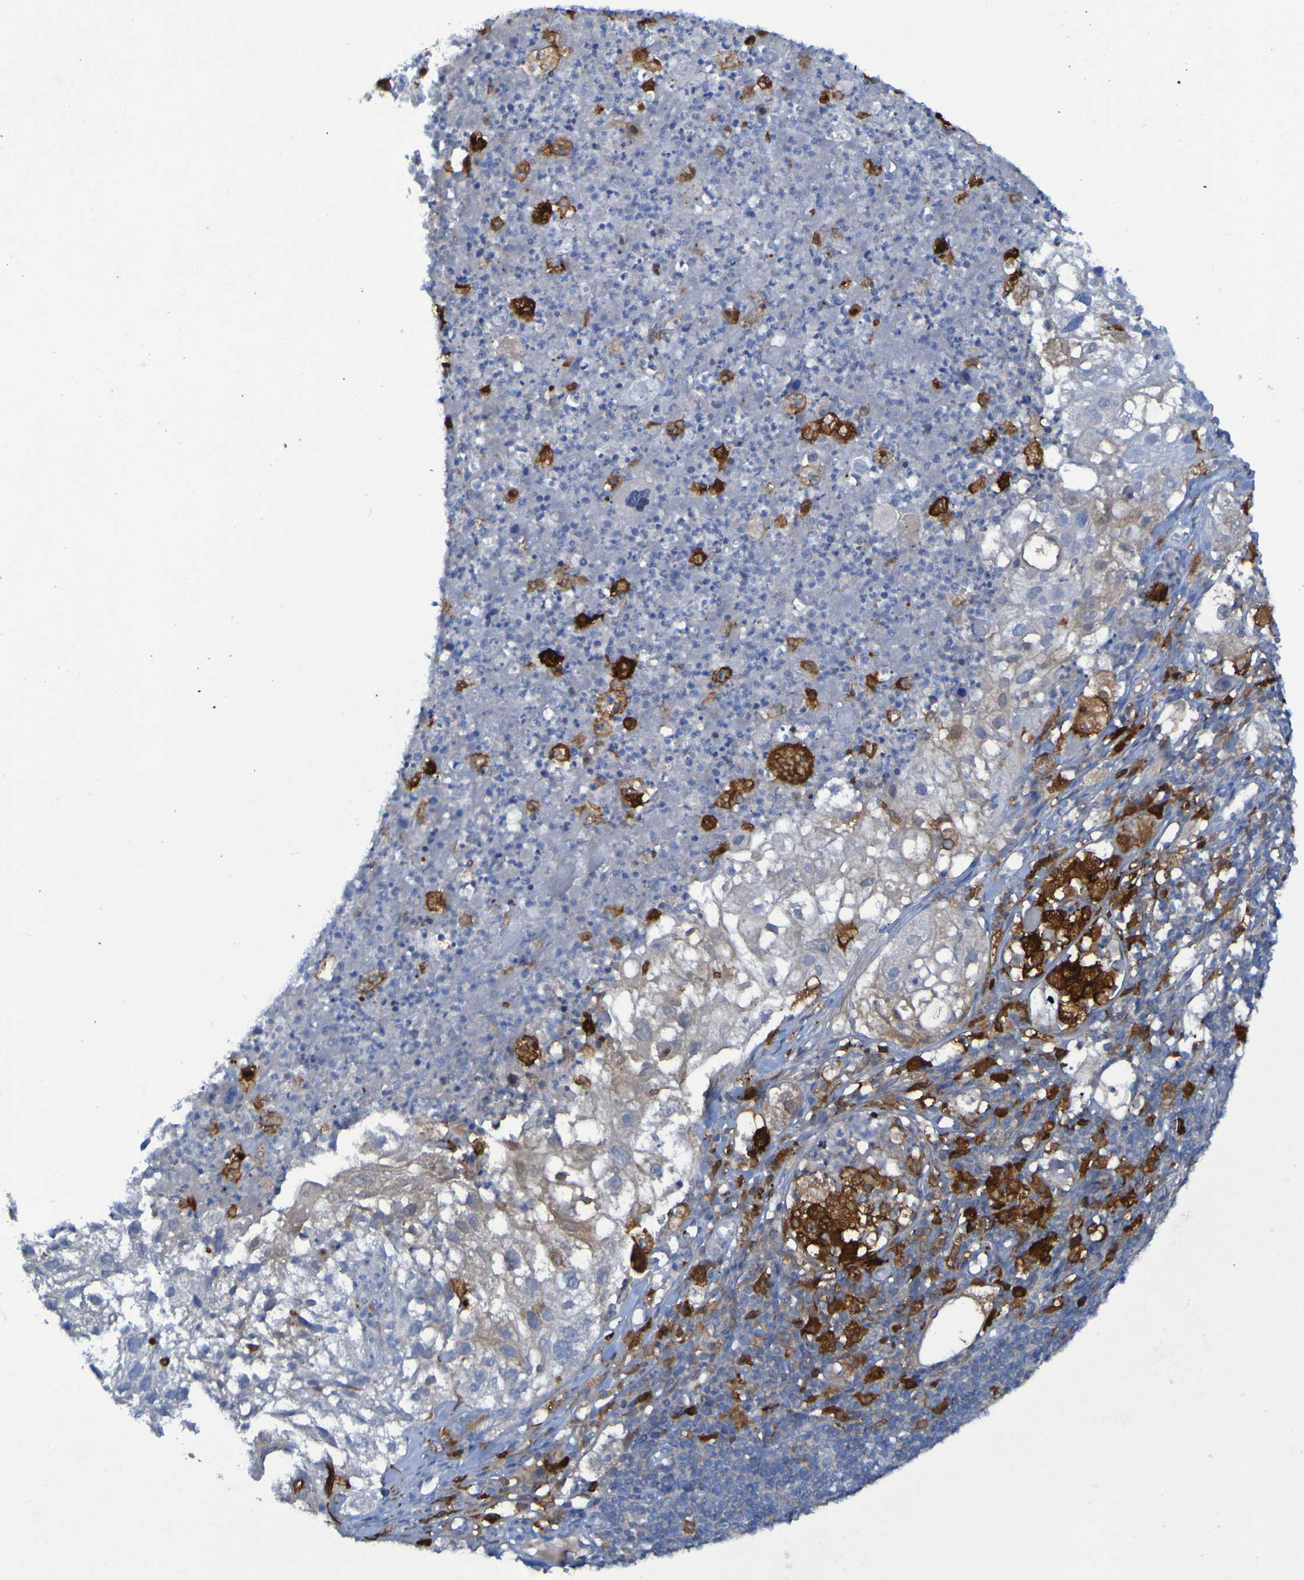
{"staining": {"intensity": "weak", "quantity": "<25%", "location": "cytoplasmic/membranous"}, "tissue": "lung cancer", "cell_type": "Tumor cells", "image_type": "cancer", "snomed": [{"axis": "morphology", "description": "Inflammation, NOS"}, {"axis": "morphology", "description": "Squamous cell carcinoma, NOS"}, {"axis": "topography", "description": "Lymph node"}, {"axis": "topography", "description": "Soft tissue"}, {"axis": "topography", "description": "Lung"}], "caption": "The immunohistochemistry image has no significant positivity in tumor cells of lung cancer tissue.", "gene": "MPPE1", "patient": {"sex": "male", "age": 66}}